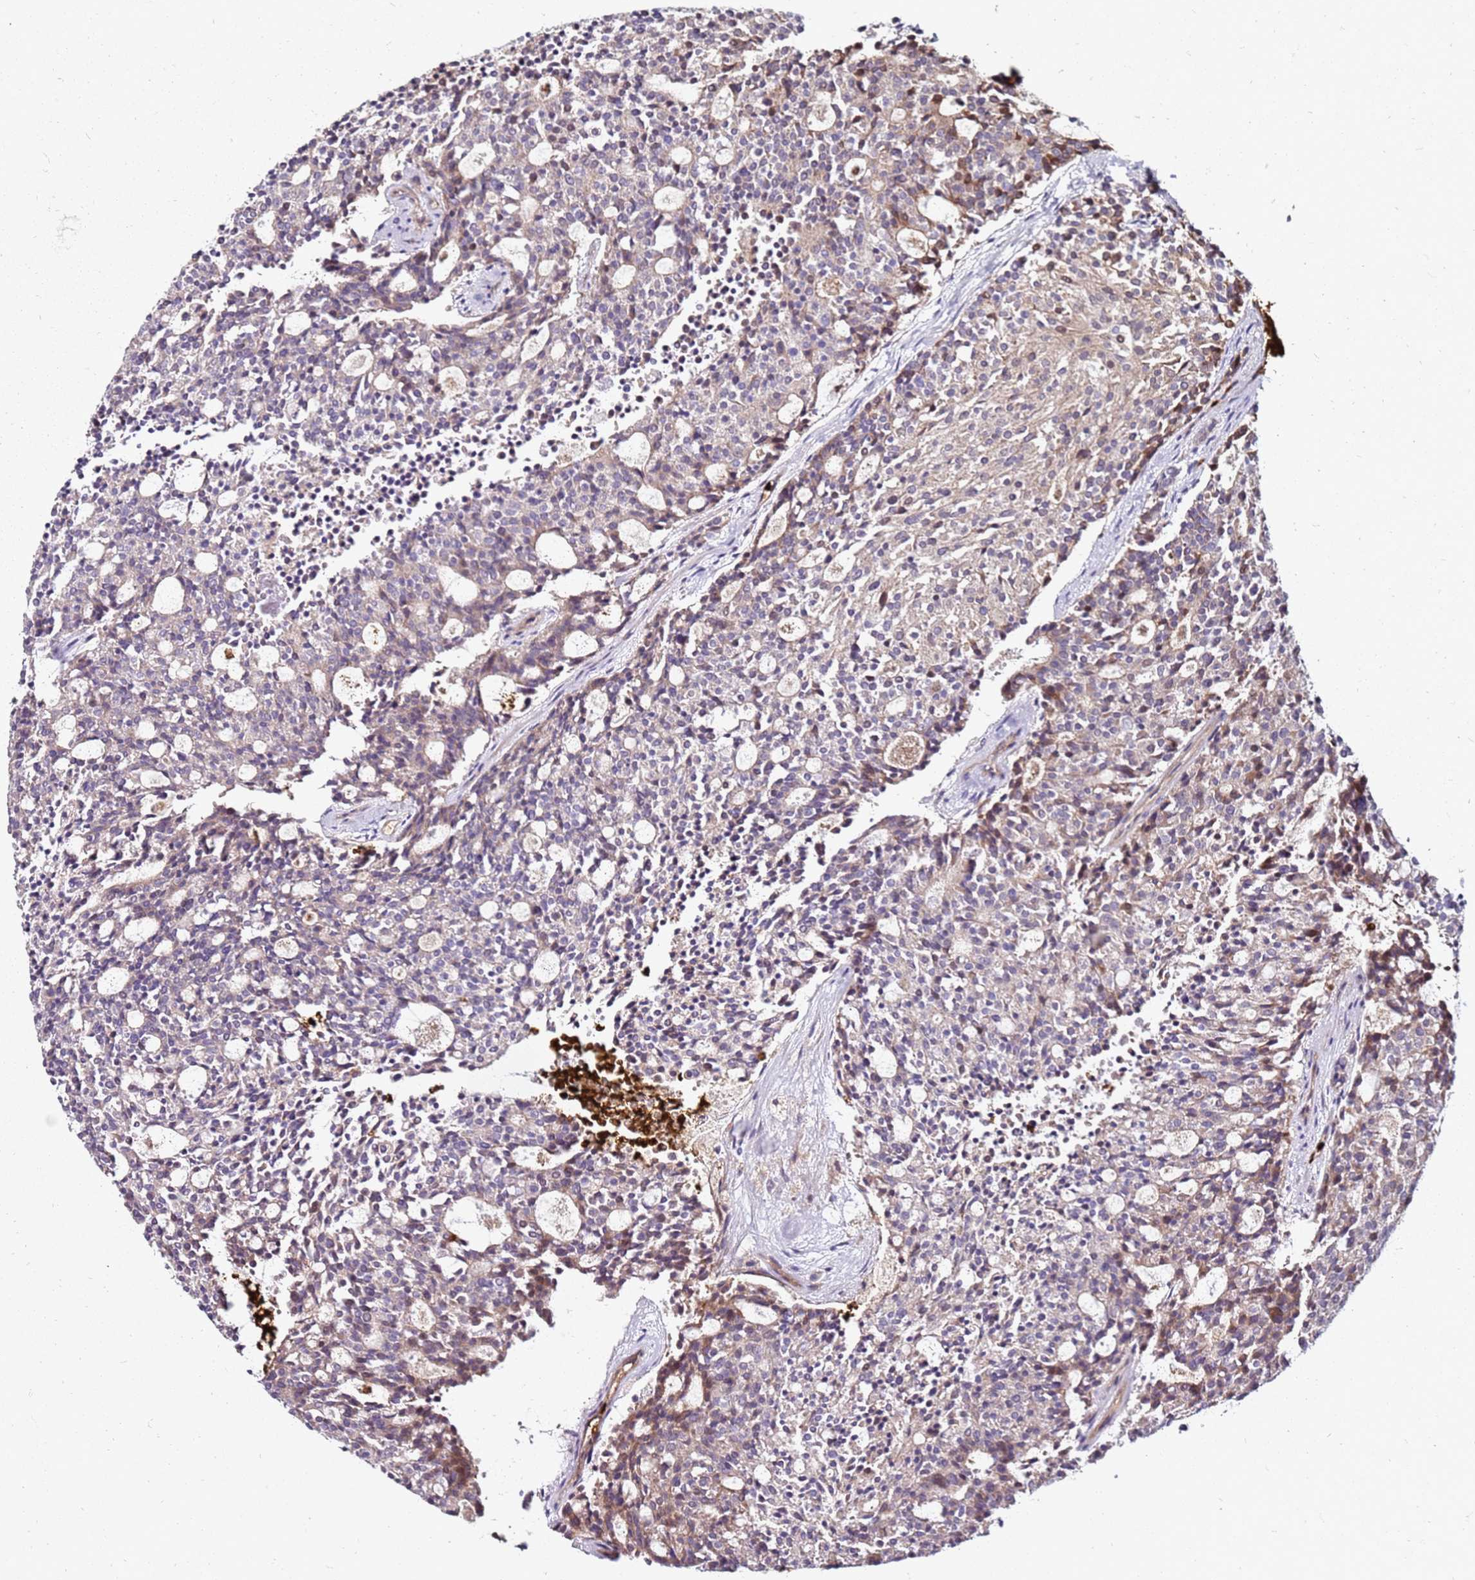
{"staining": {"intensity": "moderate", "quantity": "<25%", "location": "cytoplasmic/membranous"}, "tissue": "carcinoid", "cell_type": "Tumor cells", "image_type": "cancer", "snomed": [{"axis": "morphology", "description": "Carcinoid, malignant, NOS"}, {"axis": "topography", "description": "Pancreas"}], "caption": "Malignant carcinoid was stained to show a protein in brown. There is low levels of moderate cytoplasmic/membranous staining in about <25% of tumor cells.", "gene": "RNF11", "patient": {"sex": "female", "age": 54}}